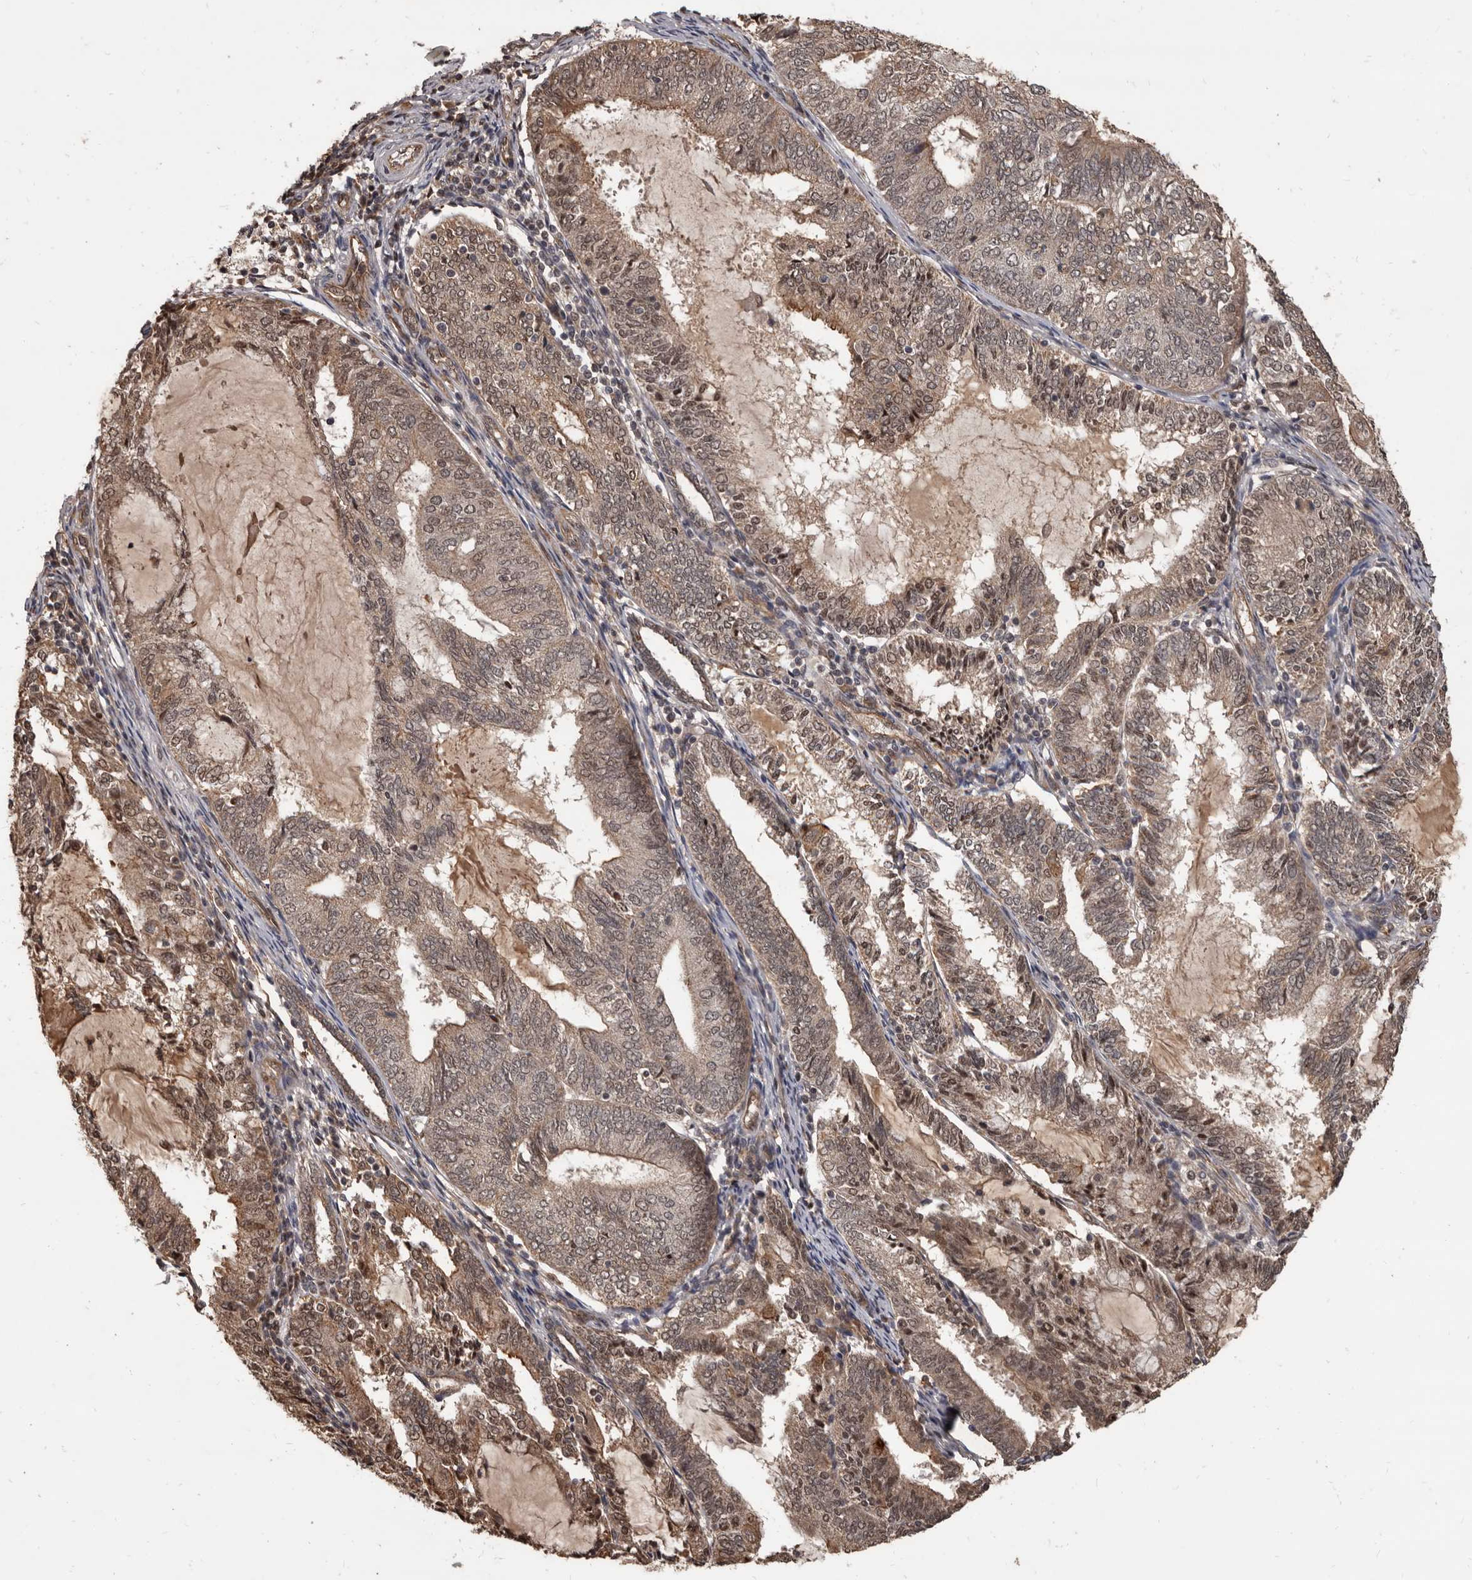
{"staining": {"intensity": "weak", "quantity": ">75%", "location": "cytoplasmic/membranous,nuclear"}, "tissue": "endometrial cancer", "cell_type": "Tumor cells", "image_type": "cancer", "snomed": [{"axis": "morphology", "description": "Adenocarcinoma, NOS"}, {"axis": "topography", "description": "Endometrium"}], "caption": "Protein staining of endometrial cancer (adenocarcinoma) tissue displays weak cytoplasmic/membranous and nuclear staining in about >75% of tumor cells.", "gene": "AHR", "patient": {"sex": "female", "age": 81}}